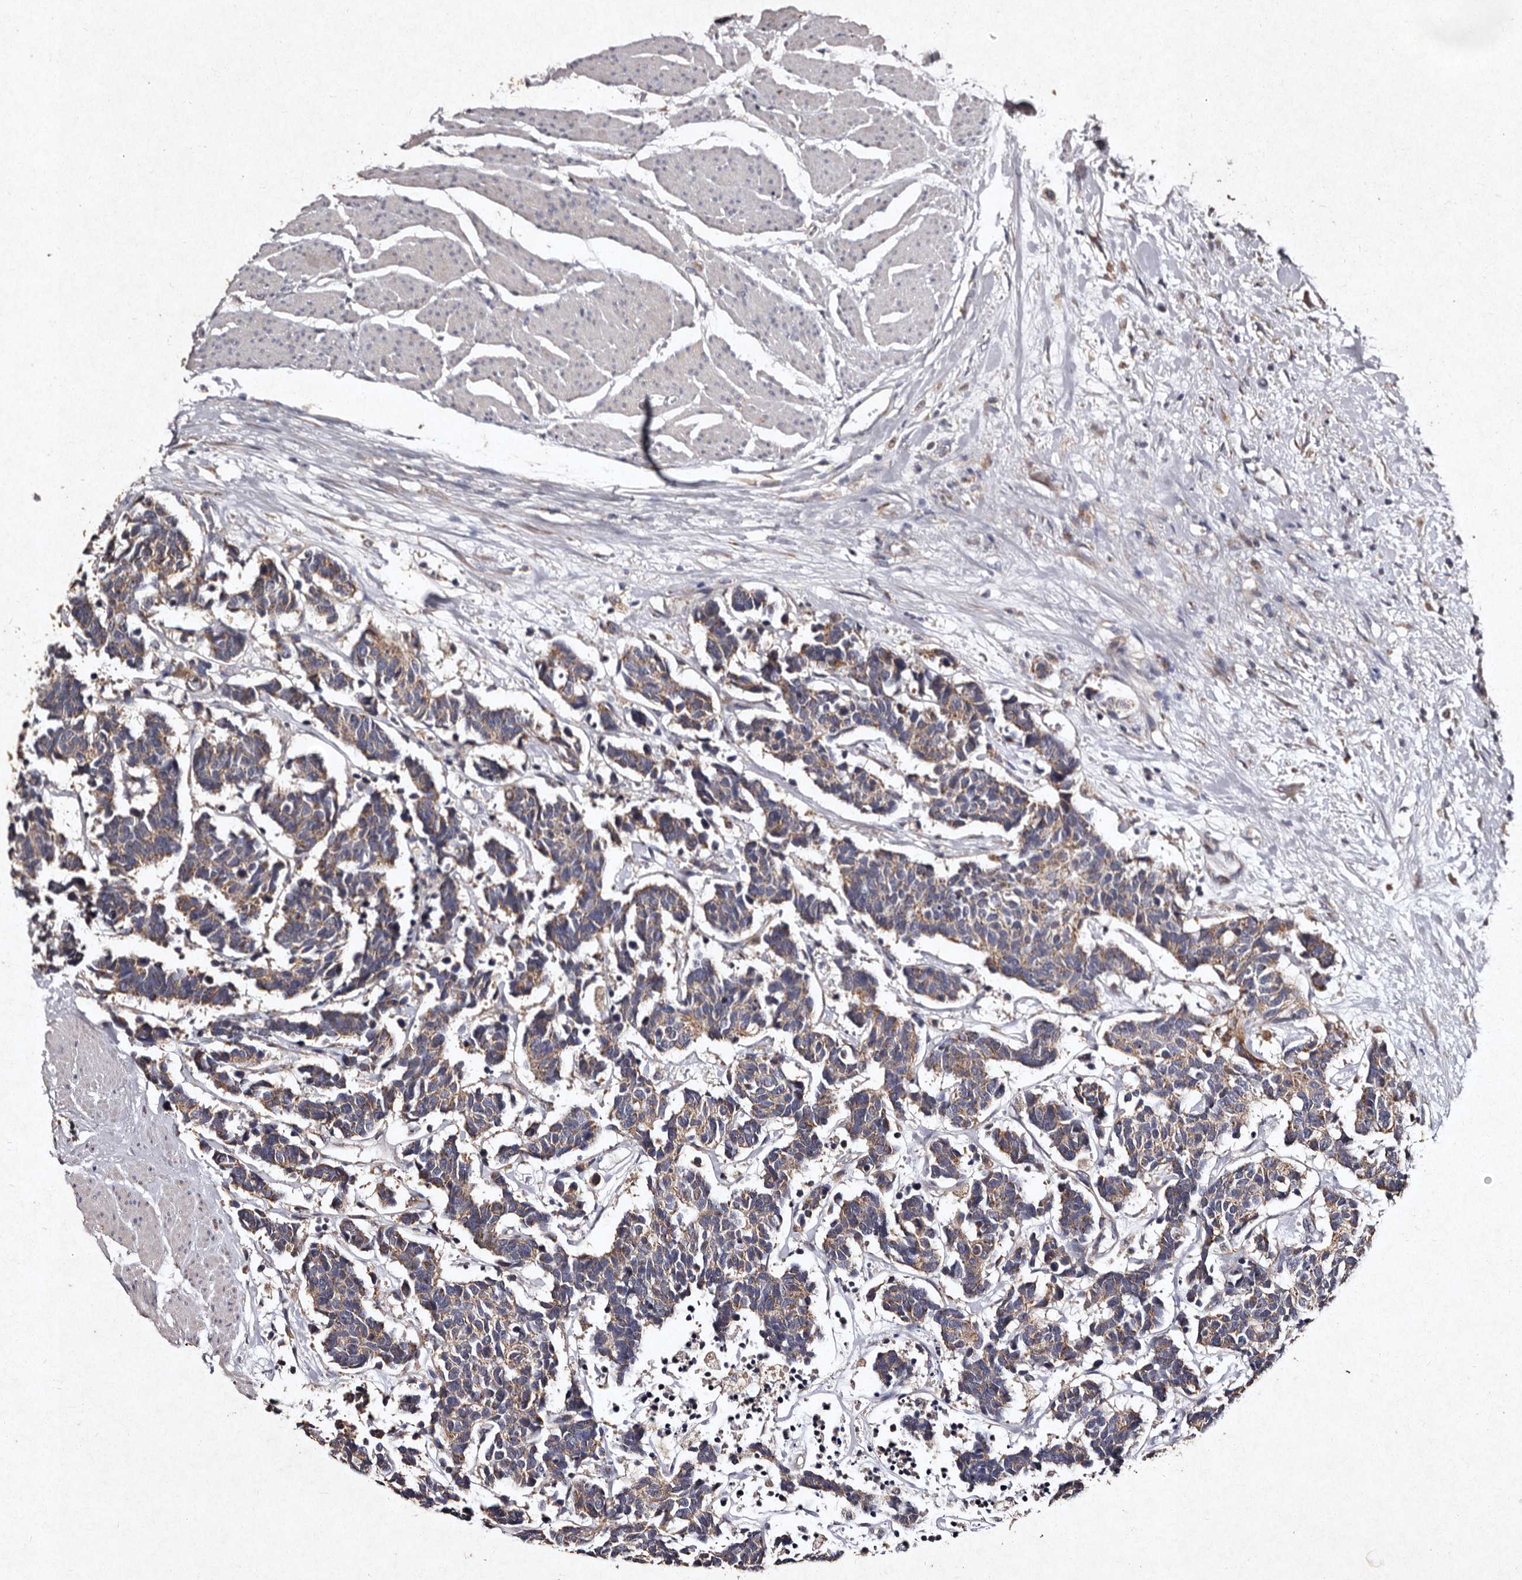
{"staining": {"intensity": "moderate", "quantity": "25%-75%", "location": "cytoplasmic/membranous"}, "tissue": "carcinoid", "cell_type": "Tumor cells", "image_type": "cancer", "snomed": [{"axis": "morphology", "description": "Carcinoma, NOS"}, {"axis": "morphology", "description": "Carcinoid, malignant, NOS"}, {"axis": "topography", "description": "Urinary bladder"}], "caption": "Immunohistochemistry (IHC) image of neoplastic tissue: human carcinoma stained using IHC demonstrates medium levels of moderate protein expression localized specifically in the cytoplasmic/membranous of tumor cells, appearing as a cytoplasmic/membranous brown color.", "gene": "TFB1M", "patient": {"sex": "male", "age": 57}}